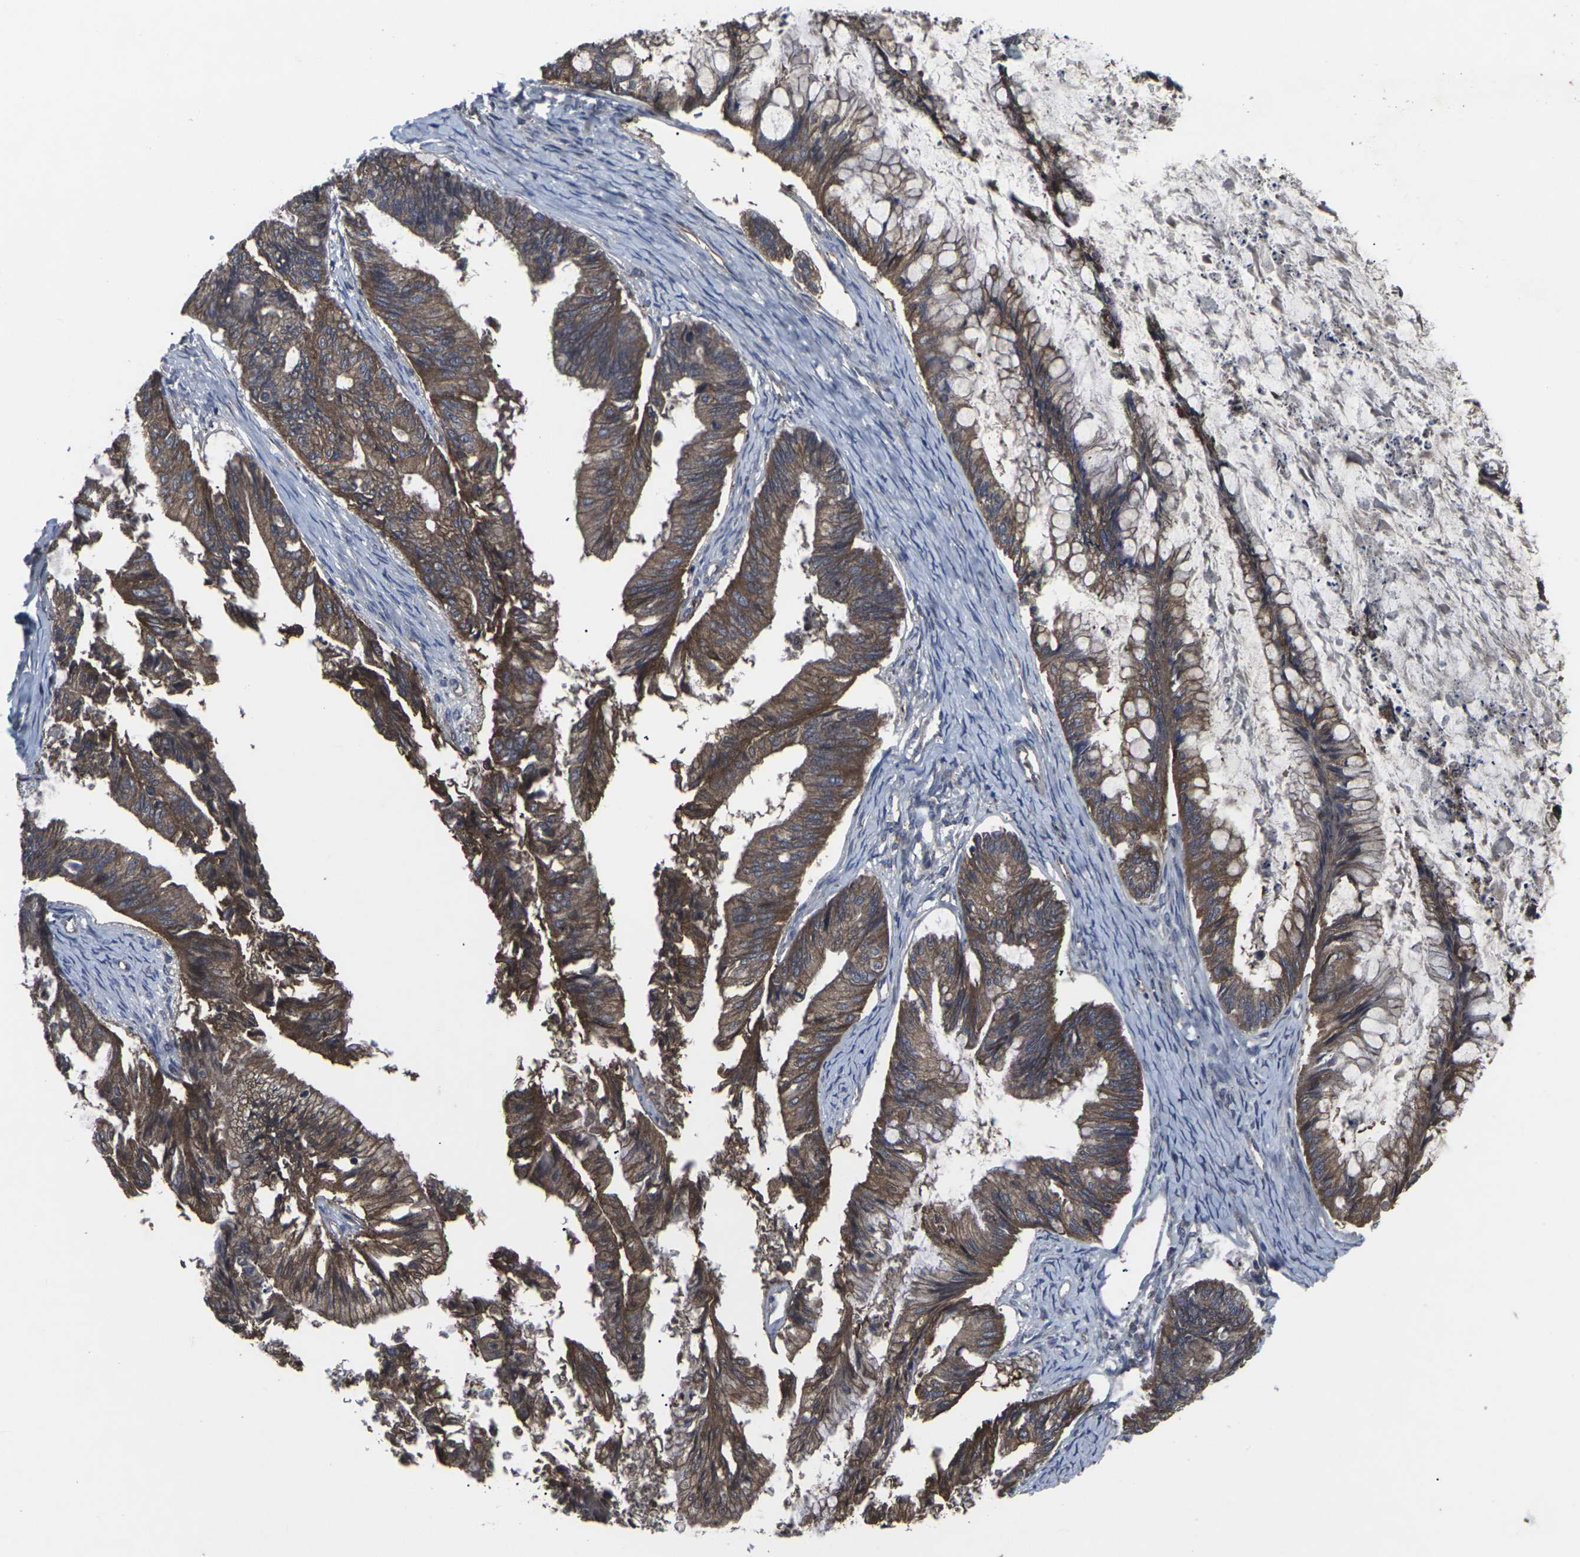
{"staining": {"intensity": "strong", "quantity": ">75%", "location": "cytoplasmic/membranous"}, "tissue": "ovarian cancer", "cell_type": "Tumor cells", "image_type": "cancer", "snomed": [{"axis": "morphology", "description": "Cystadenocarcinoma, mucinous, NOS"}, {"axis": "topography", "description": "Ovary"}], "caption": "The image reveals staining of ovarian cancer, revealing strong cytoplasmic/membranous protein positivity (brown color) within tumor cells.", "gene": "MAPKAPK2", "patient": {"sex": "female", "age": 57}}